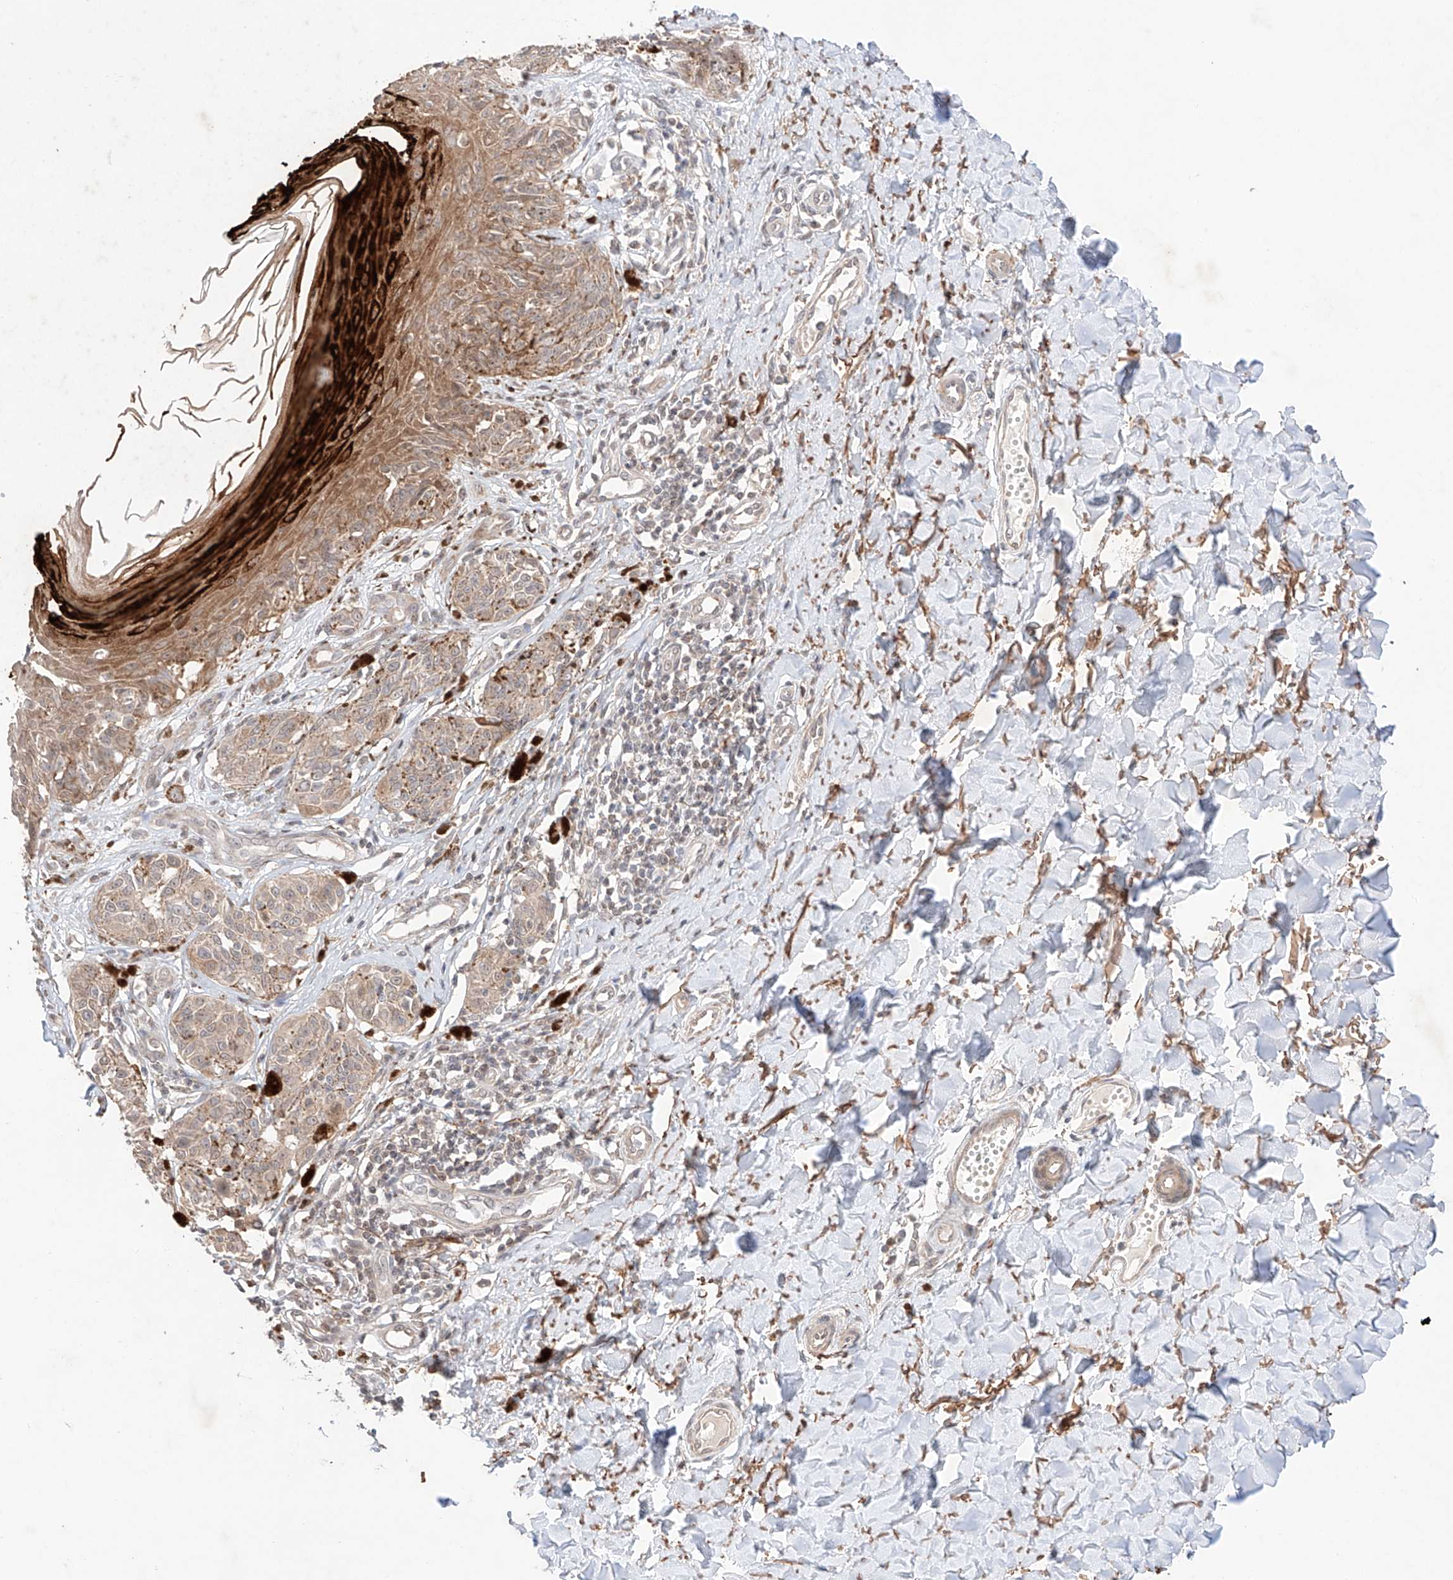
{"staining": {"intensity": "weak", "quantity": "<25%", "location": "cytoplasmic/membranous"}, "tissue": "melanoma", "cell_type": "Tumor cells", "image_type": "cancer", "snomed": [{"axis": "morphology", "description": "Malignant melanoma, NOS"}, {"axis": "topography", "description": "Skin"}], "caption": "DAB (3,3'-diaminobenzidine) immunohistochemical staining of malignant melanoma shows no significant positivity in tumor cells.", "gene": "TSR2", "patient": {"sex": "male", "age": 53}}